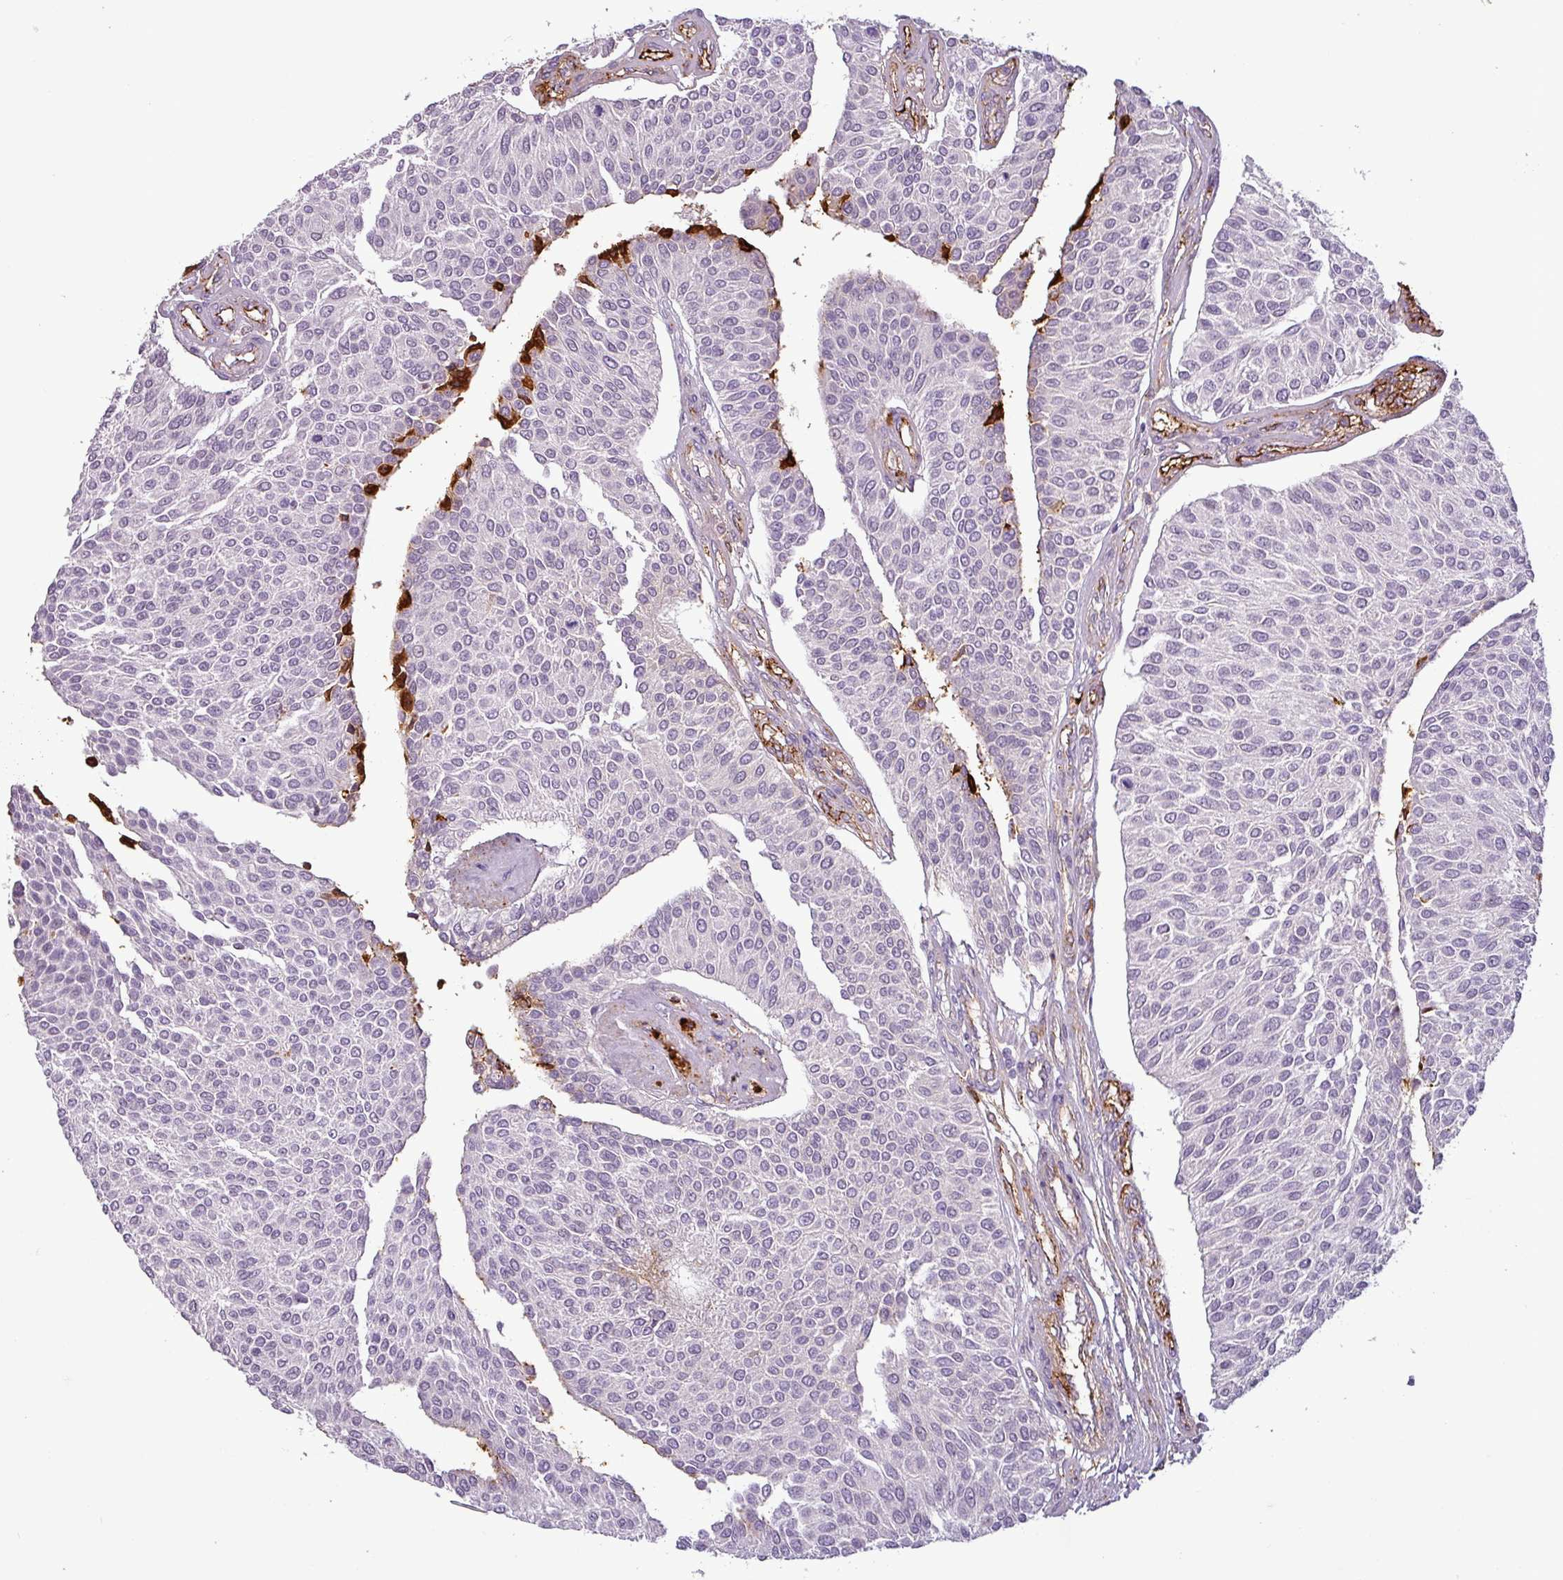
{"staining": {"intensity": "negative", "quantity": "none", "location": "none"}, "tissue": "urothelial cancer", "cell_type": "Tumor cells", "image_type": "cancer", "snomed": [{"axis": "morphology", "description": "Urothelial carcinoma, NOS"}, {"axis": "topography", "description": "Urinary bladder"}], "caption": "Micrograph shows no protein expression in tumor cells of urothelial cancer tissue. (IHC, brightfield microscopy, high magnification).", "gene": "APOC1", "patient": {"sex": "male", "age": 55}}